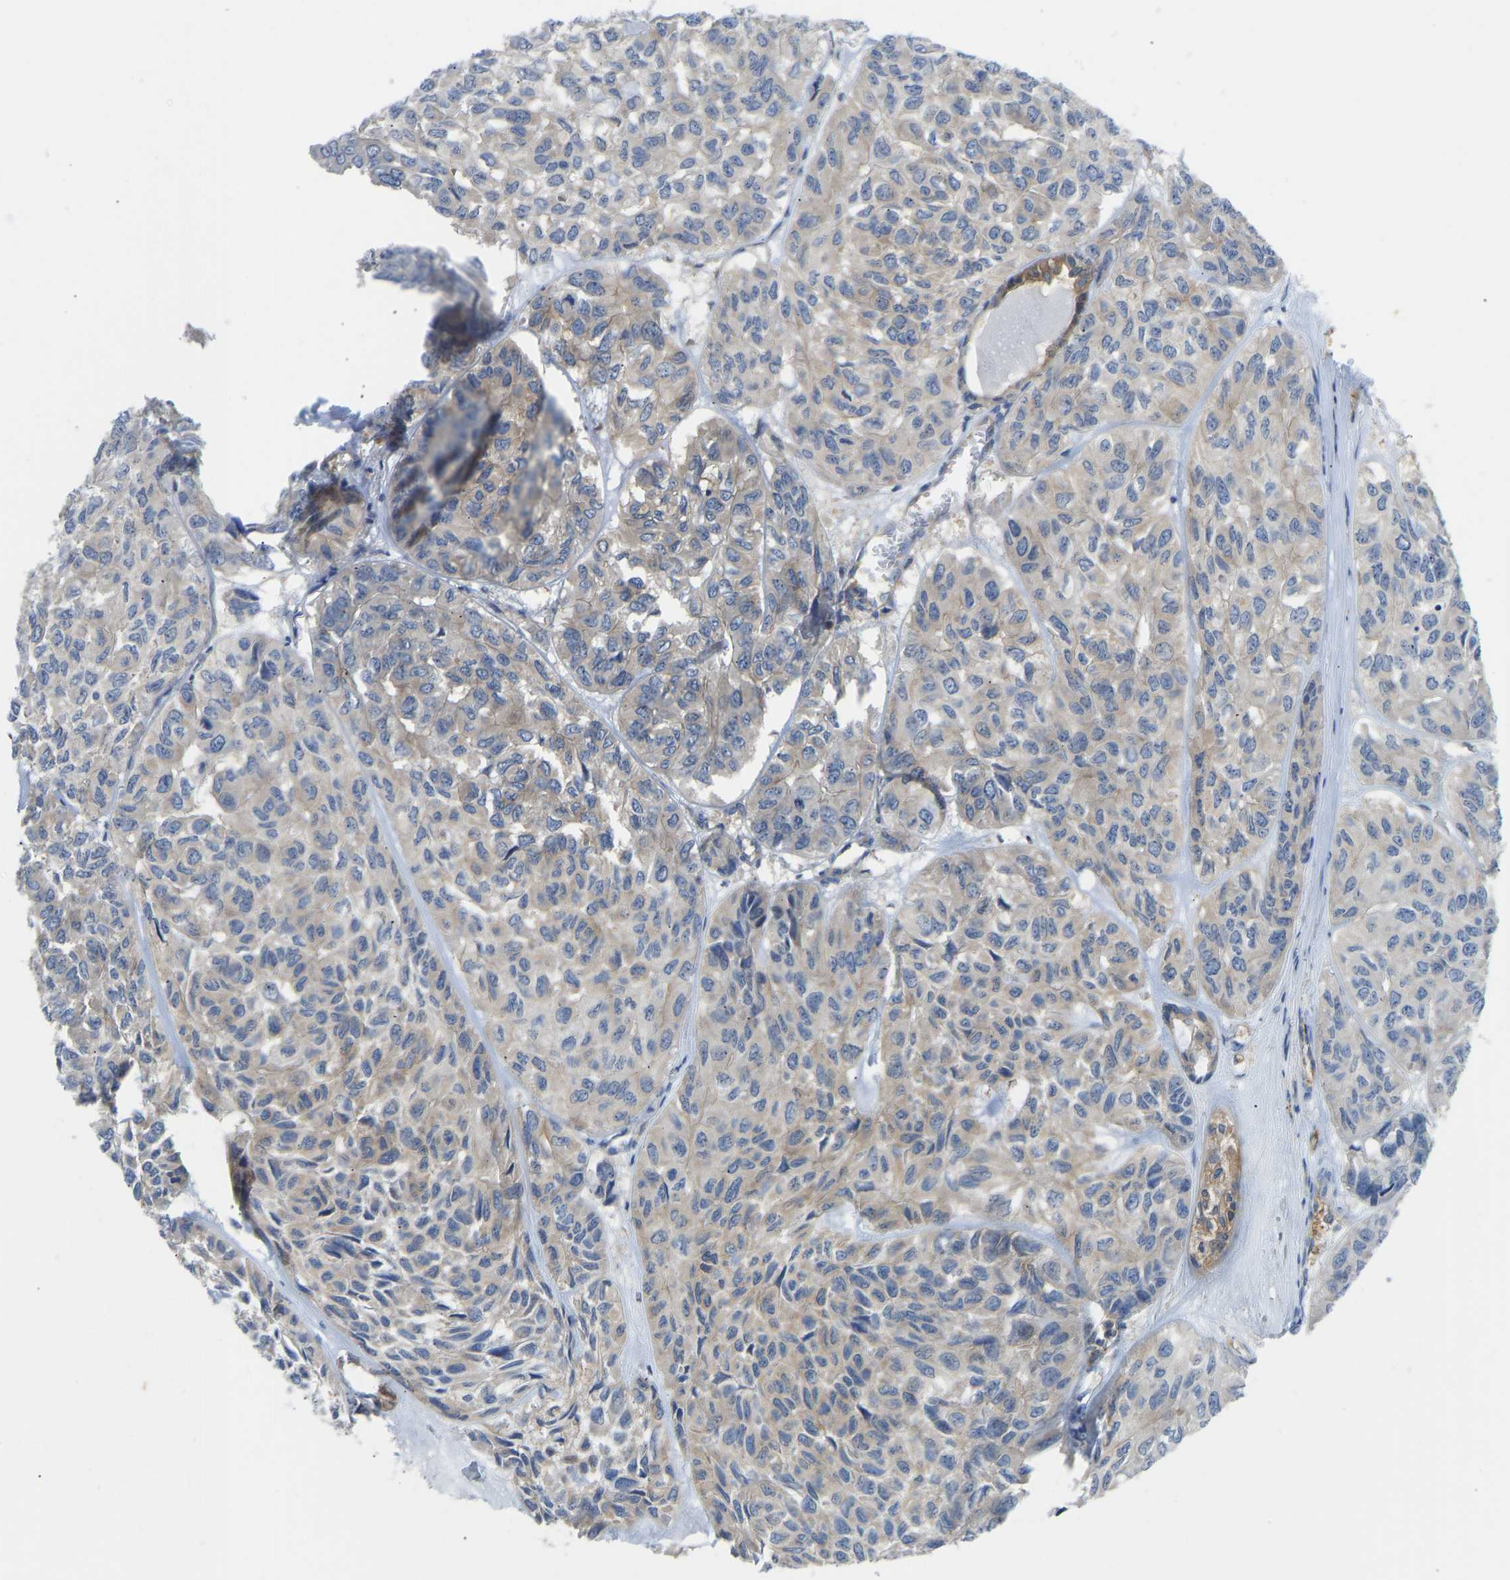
{"staining": {"intensity": "weak", "quantity": ">75%", "location": "cytoplasmic/membranous"}, "tissue": "head and neck cancer", "cell_type": "Tumor cells", "image_type": "cancer", "snomed": [{"axis": "morphology", "description": "Adenocarcinoma, NOS"}, {"axis": "topography", "description": "Salivary gland, NOS"}, {"axis": "topography", "description": "Head-Neck"}], "caption": "DAB immunohistochemical staining of head and neck cancer shows weak cytoplasmic/membranous protein staining in about >75% of tumor cells.", "gene": "PPP3CA", "patient": {"sex": "female", "age": 76}}